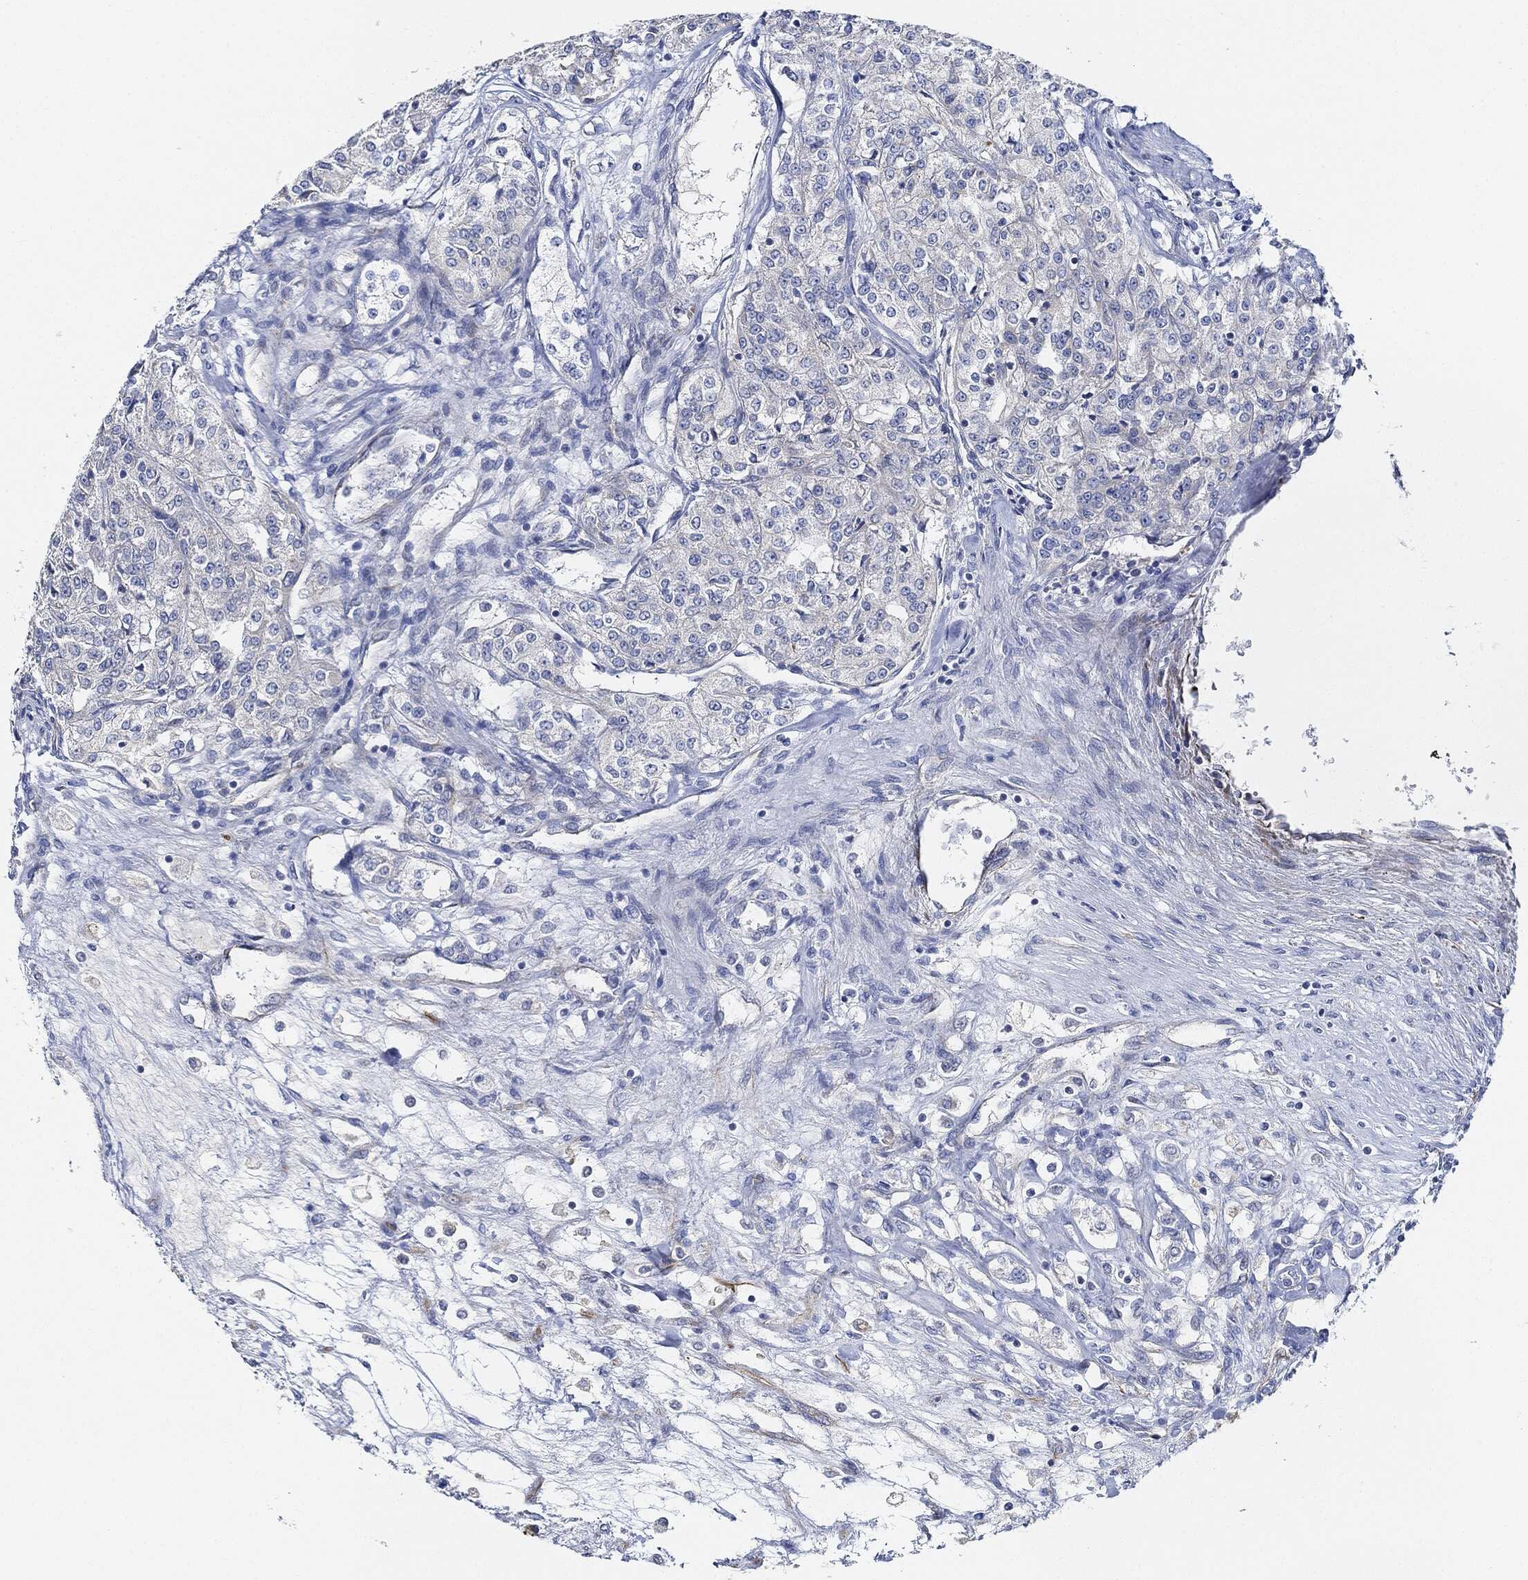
{"staining": {"intensity": "negative", "quantity": "none", "location": "none"}, "tissue": "renal cancer", "cell_type": "Tumor cells", "image_type": "cancer", "snomed": [{"axis": "morphology", "description": "Adenocarcinoma, NOS"}, {"axis": "topography", "description": "Kidney"}], "caption": "Tumor cells are negative for brown protein staining in renal cancer (adenocarcinoma).", "gene": "THSD1", "patient": {"sex": "female", "age": 63}}